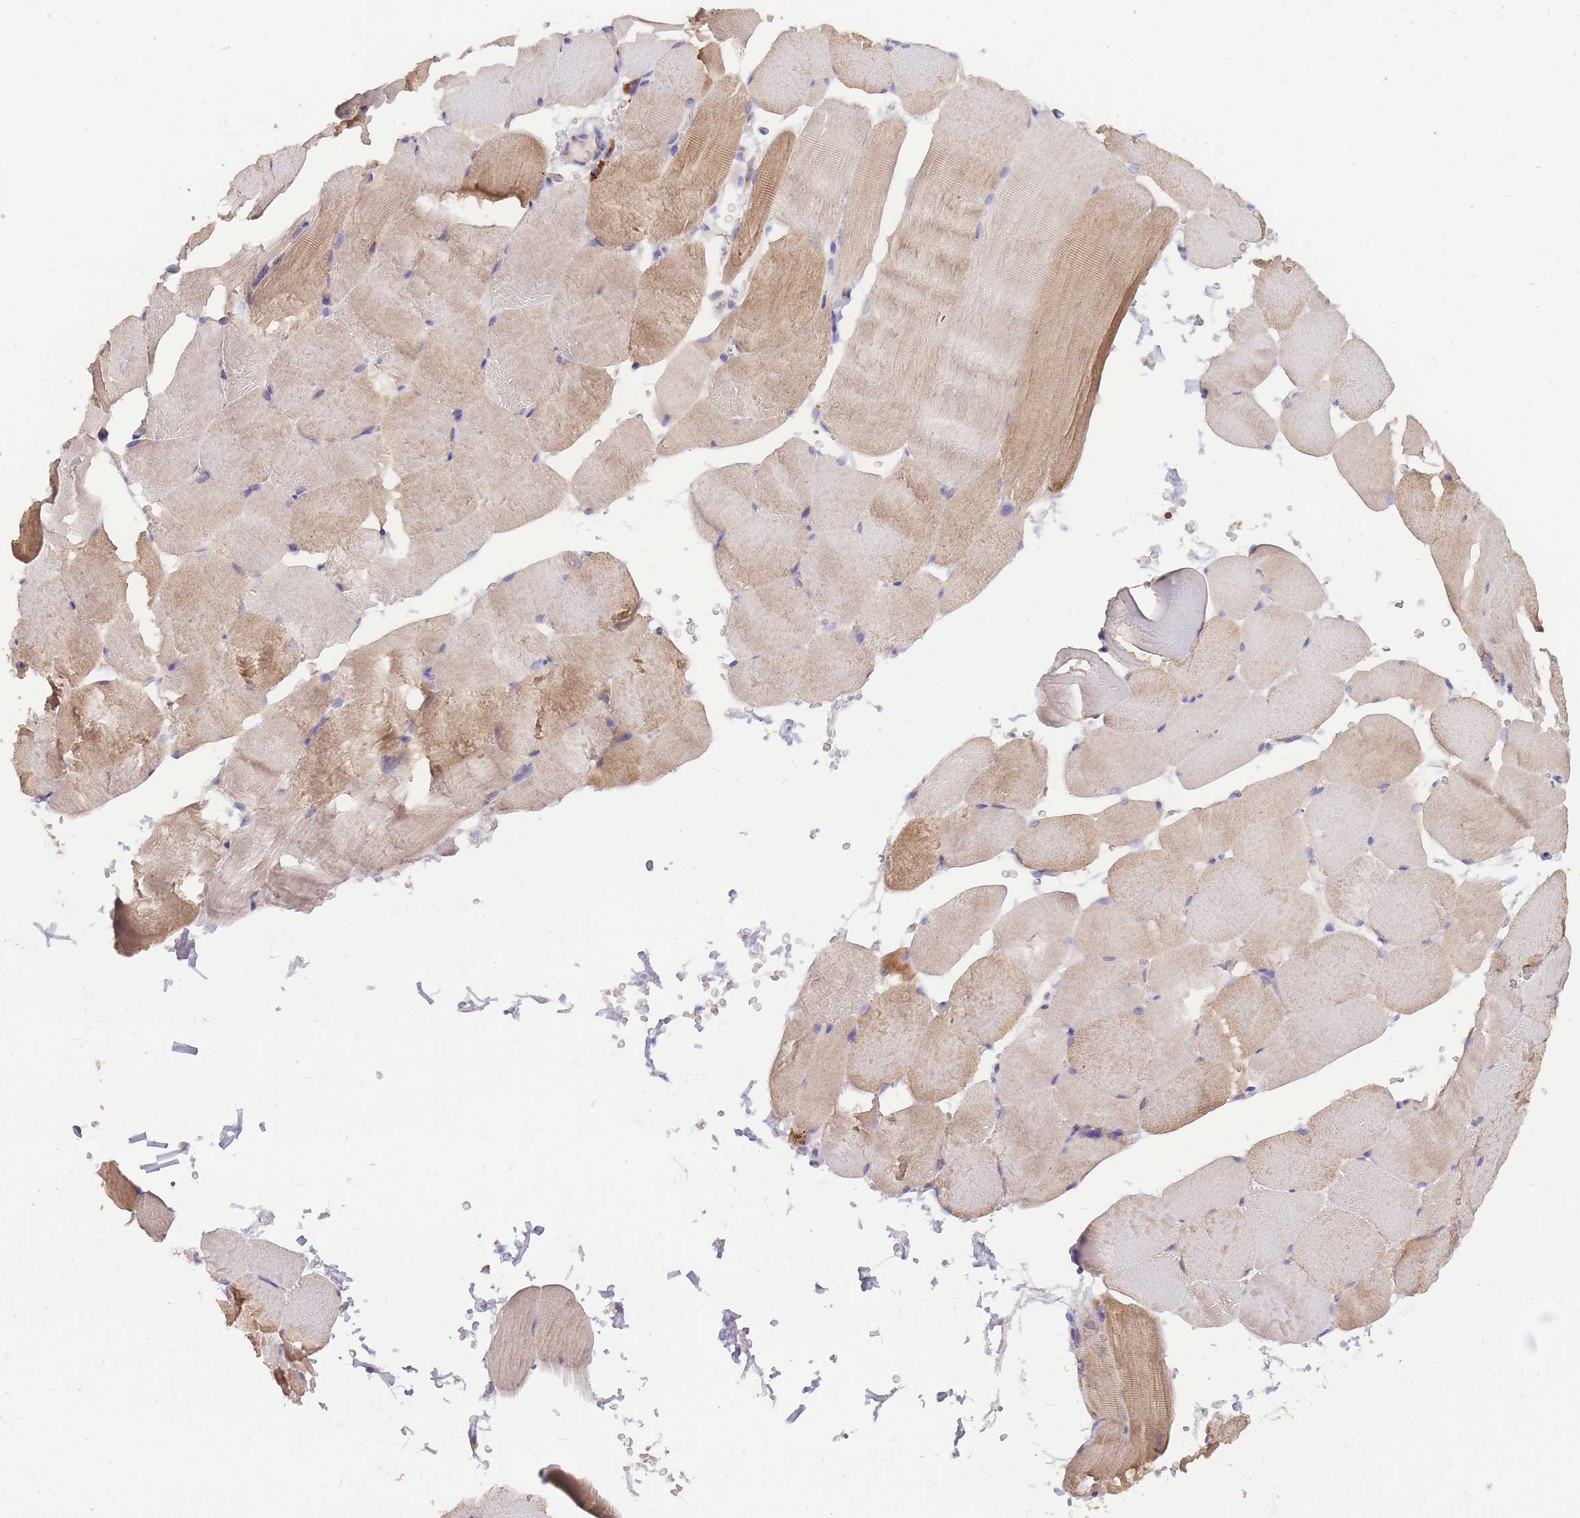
{"staining": {"intensity": "moderate", "quantity": "<25%", "location": "cytoplasmic/membranous"}, "tissue": "skeletal muscle", "cell_type": "Myocytes", "image_type": "normal", "snomed": [{"axis": "morphology", "description": "Normal tissue, NOS"}, {"axis": "topography", "description": "Skeletal muscle"}, {"axis": "topography", "description": "Parathyroid gland"}], "caption": "Approximately <25% of myocytes in normal human skeletal muscle demonstrate moderate cytoplasmic/membranous protein expression as visualized by brown immunohistochemical staining.", "gene": "C2orf88", "patient": {"sex": "female", "age": 37}}